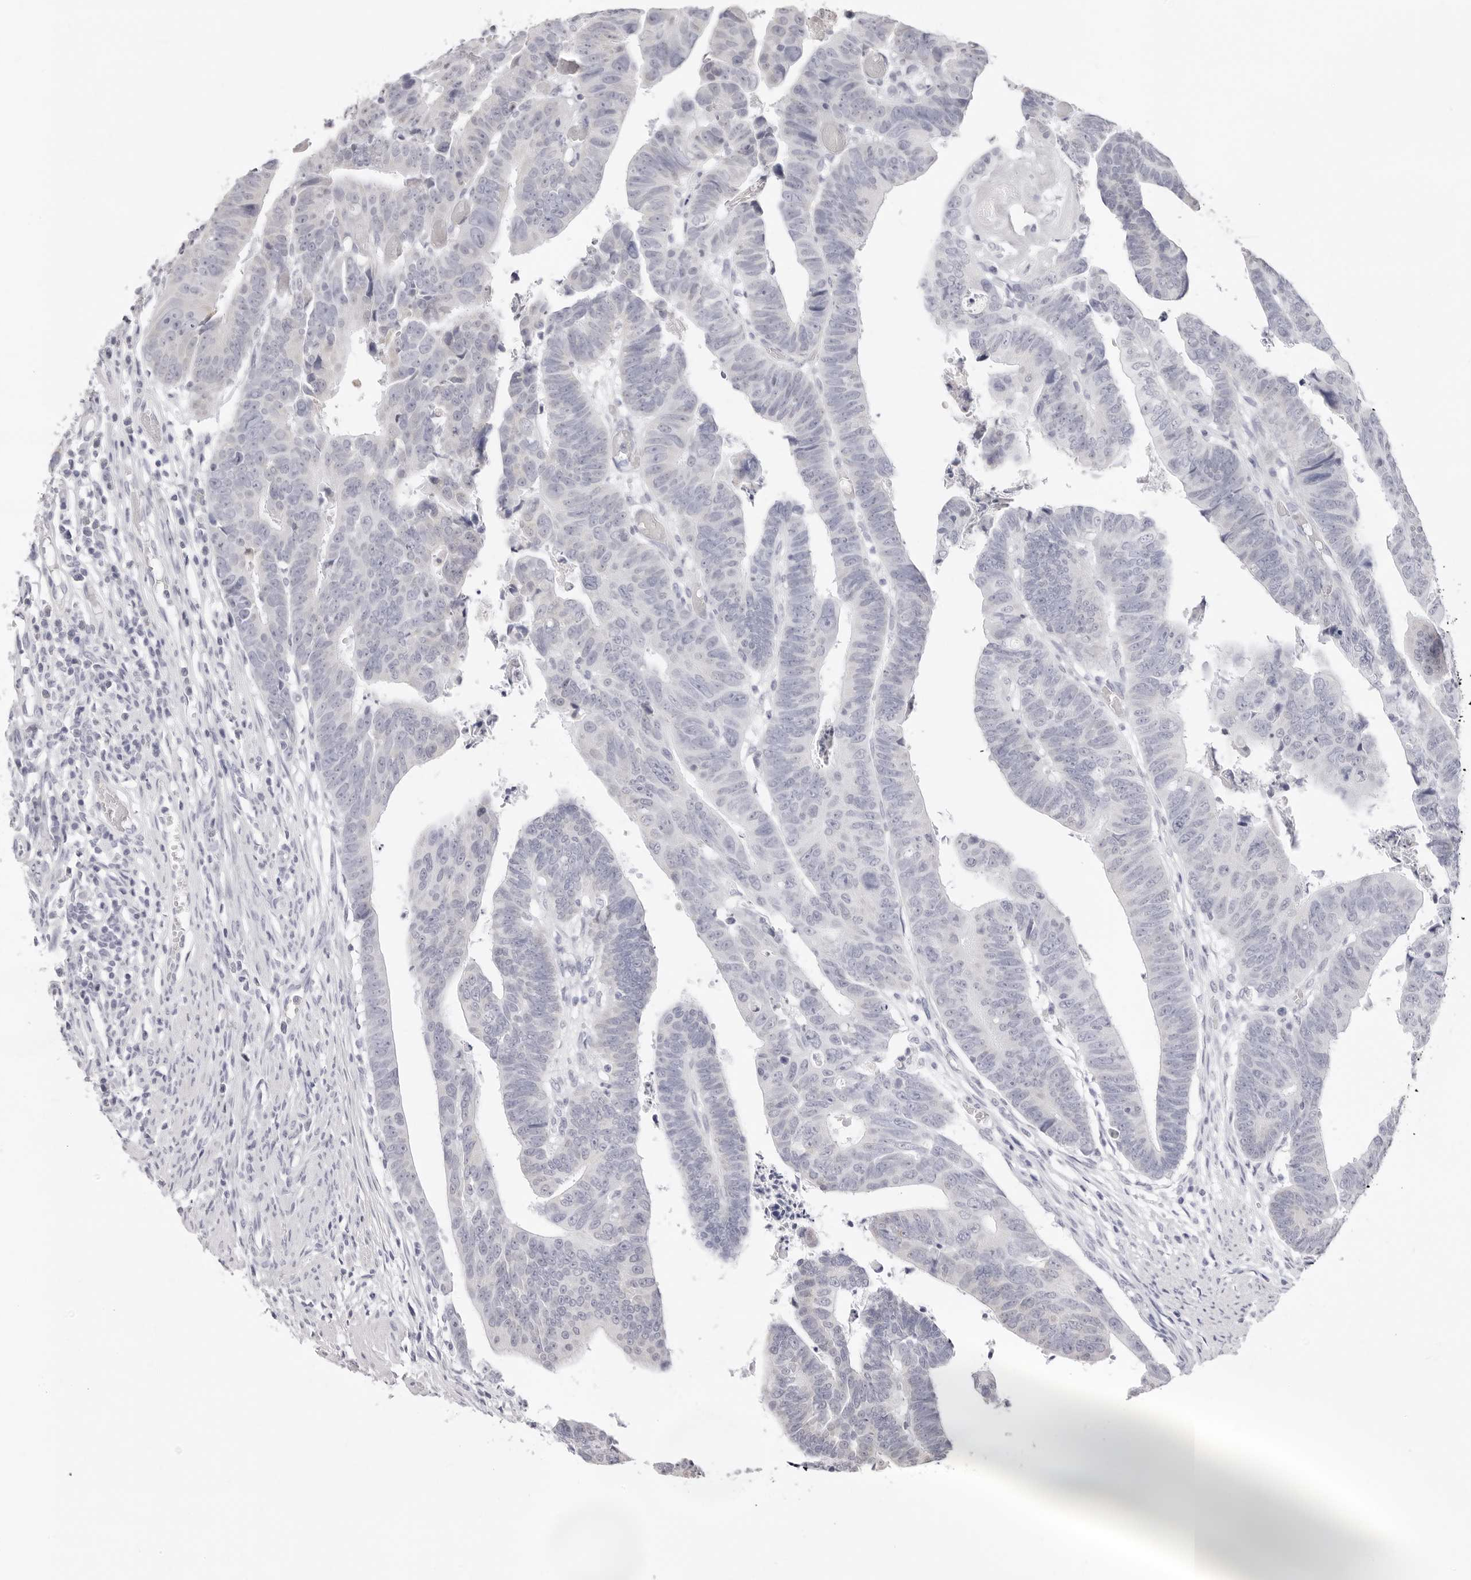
{"staining": {"intensity": "negative", "quantity": "none", "location": "none"}, "tissue": "colorectal cancer", "cell_type": "Tumor cells", "image_type": "cancer", "snomed": [{"axis": "morphology", "description": "Adenocarcinoma, NOS"}, {"axis": "topography", "description": "Rectum"}], "caption": "This is an immunohistochemistry histopathology image of colorectal cancer. There is no positivity in tumor cells.", "gene": "FDPS", "patient": {"sex": "female", "age": 65}}